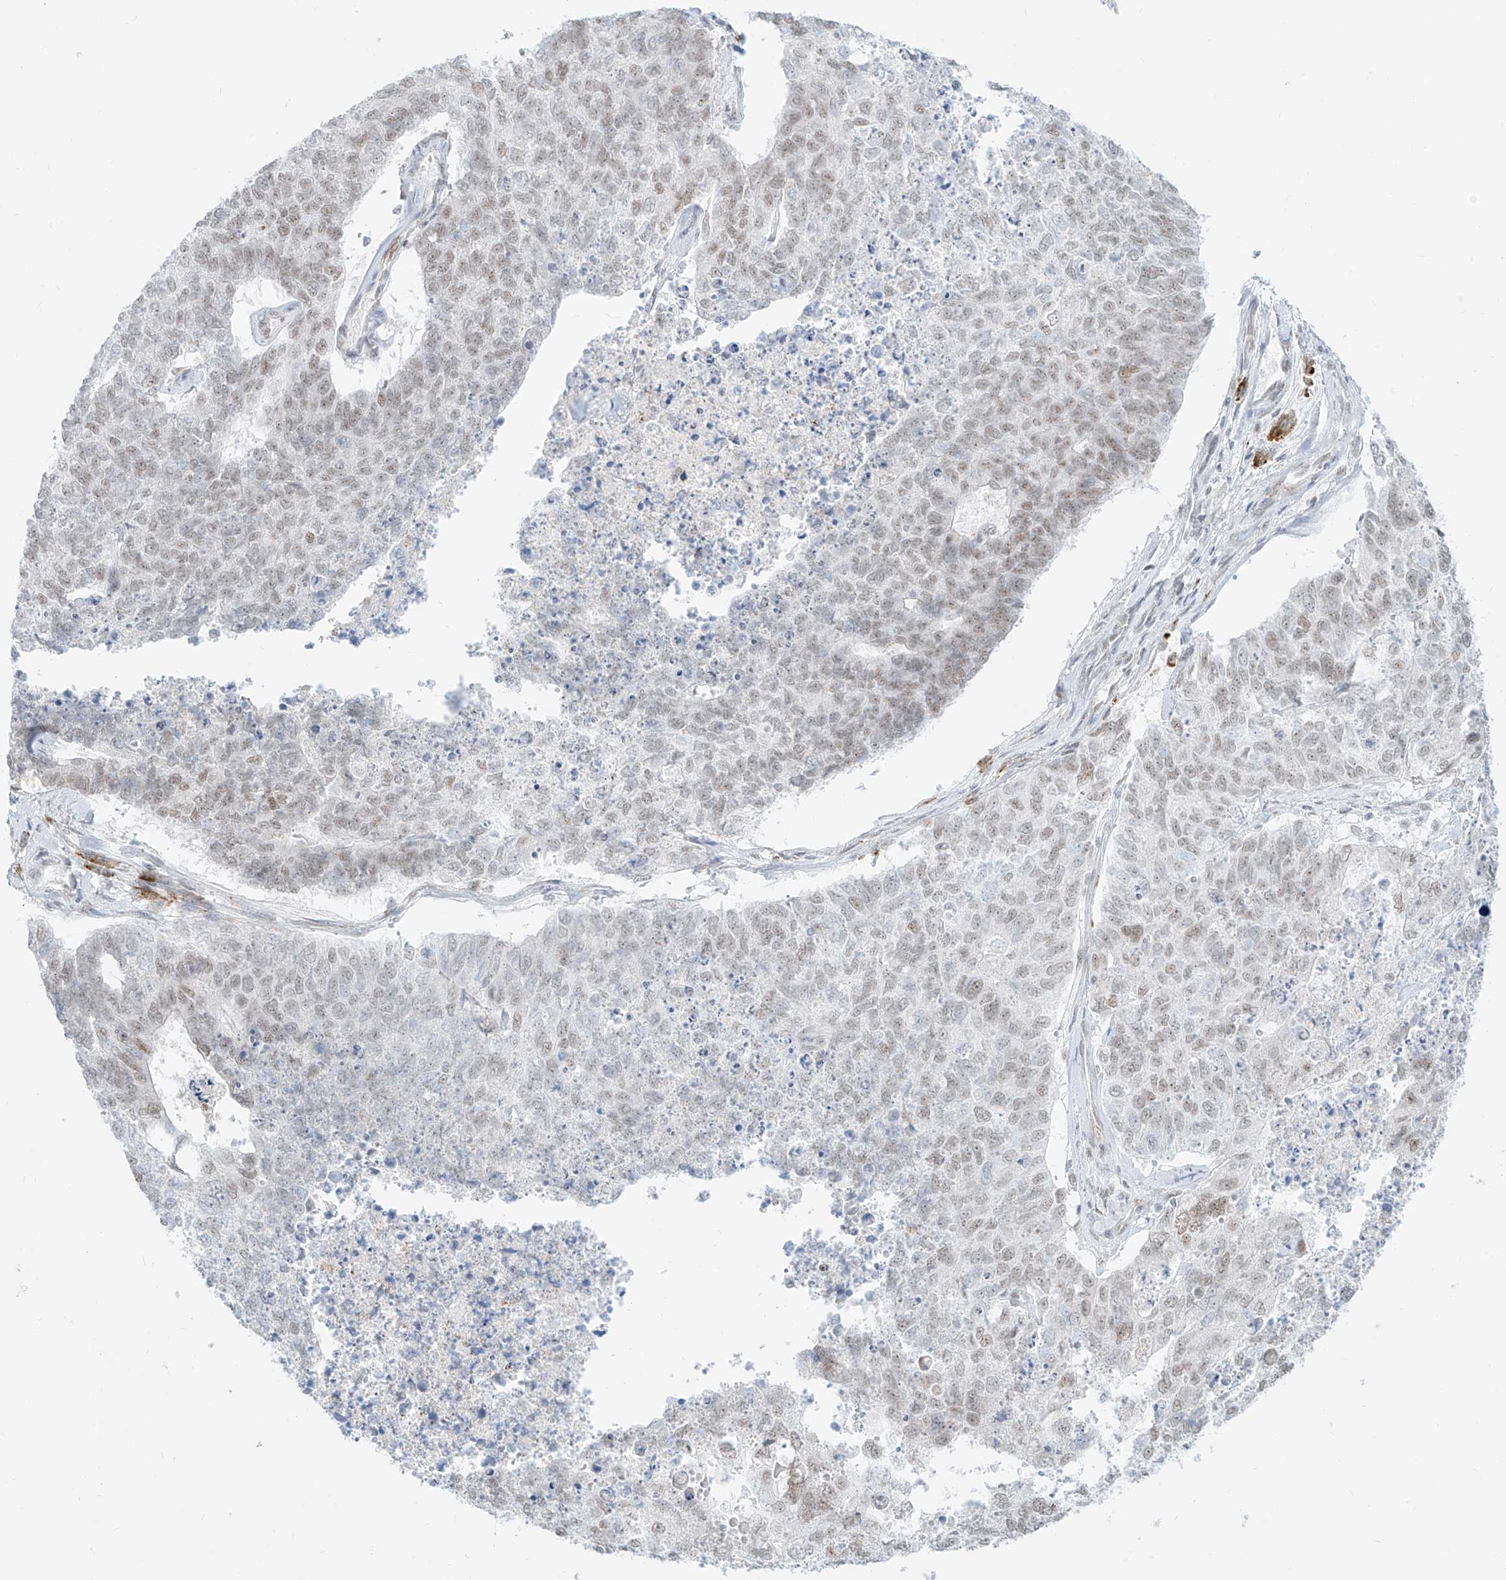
{"staining": {"intensity": "moderate", "quantity": "<25%", "location": "nuclear"}, "tissue": "cervical cancer", "cell_type": "Tumor cells", "image_type": "cancer", "snomed": [{"axis": "morphology", "description": "Squamous cell carcinoma, NOS"}, {"axis": "topography", "description": "Cervix"}], "caption": "A micrograph showing moderate nuclear staining in approximately <25% of tumor cells in cervical cancer, as visualized by brown immunohistochemical staining.", "gene": "SUPT5H", "patient": {"sex": "female", "age": 63}}